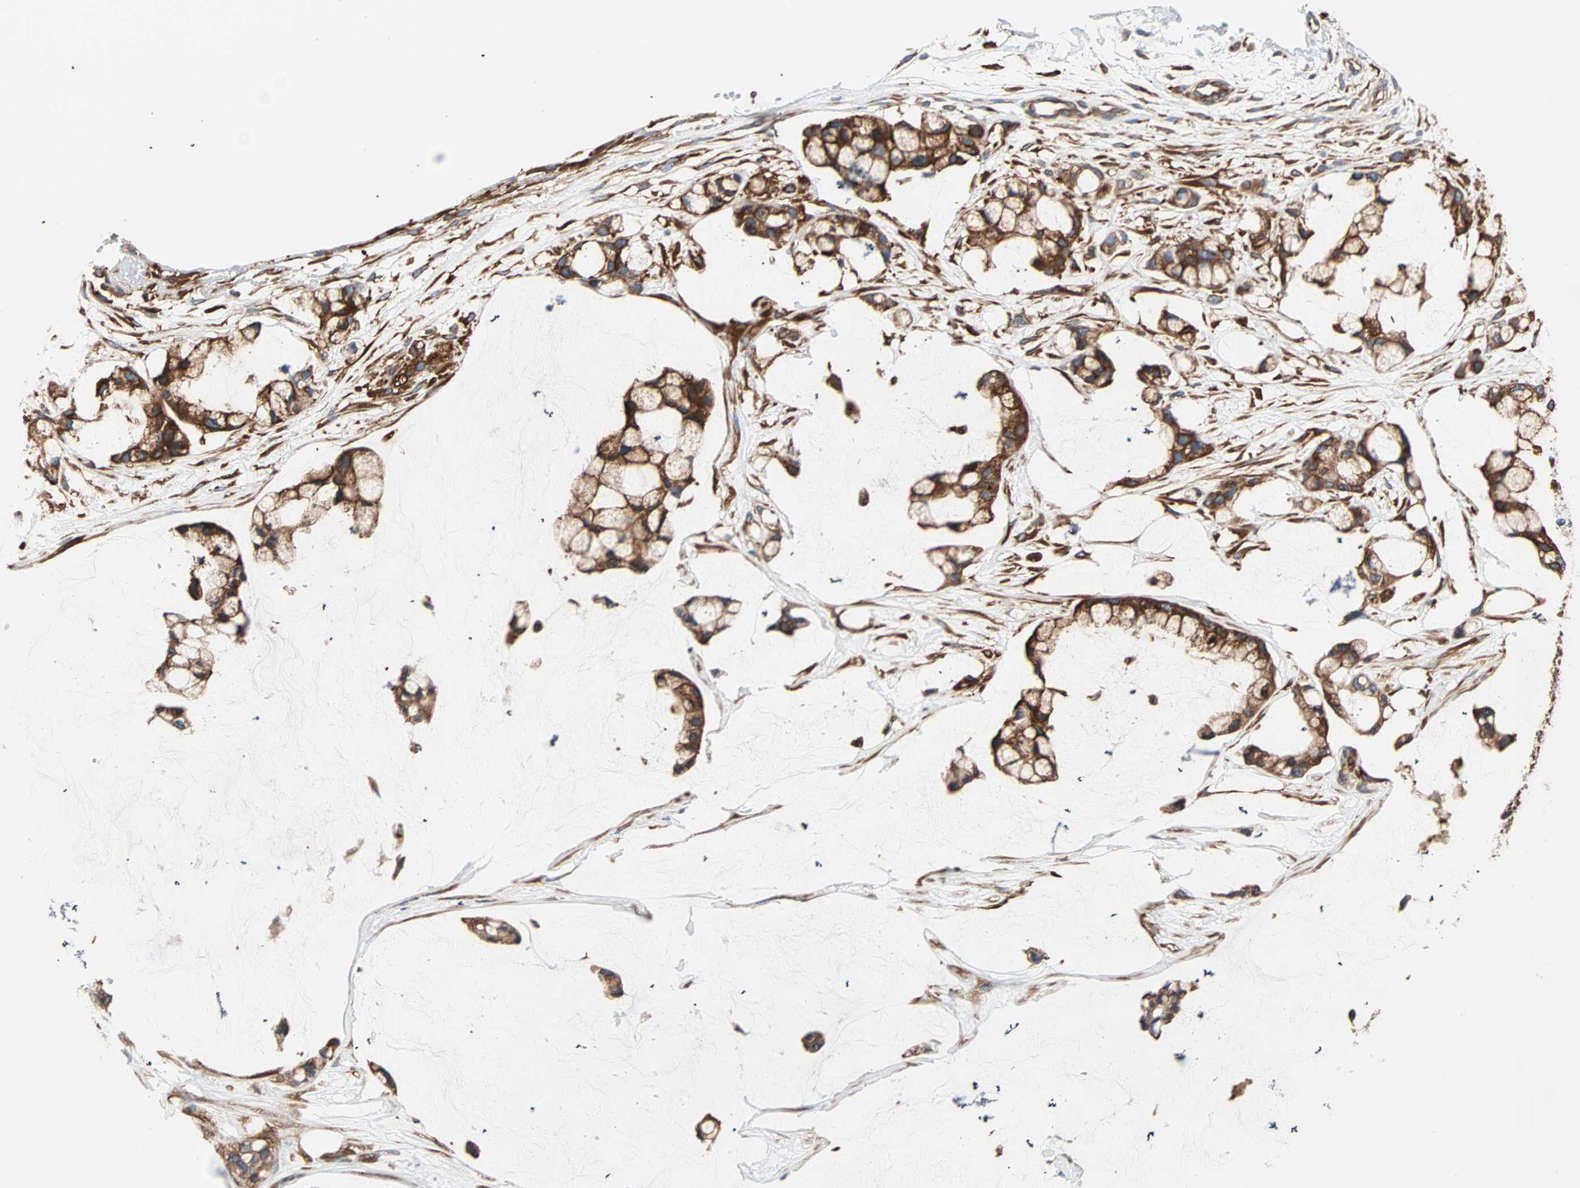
{"staining": {"intensity": "strong", "quantity": ">75%", "location": "cytoplasmic/membranous"}, "tissue": "ovarian cancer", "cell_type": "Tumor cells", "image_type": "cancer", "snomed": [{"axis": "morphology", "description": "Cystadenocarcinoma, mucinous, NOS"}, {"axis": "topography", "description": "Ovary"}], "caption": "Immunohistochemistry histopathology image of neoplastic tissue: mucinous cystadenocarcinoma (ovarian) stained using immunohistochemistry (IHC) reveals high levels of strong protein expression localized specifically in the cytoplasmic/membranous of tumor cells, appearing as a cytoplasmic/membranous brown color.", "gene": "EEF2", "patient": {"sex": "female", "age": 39}}